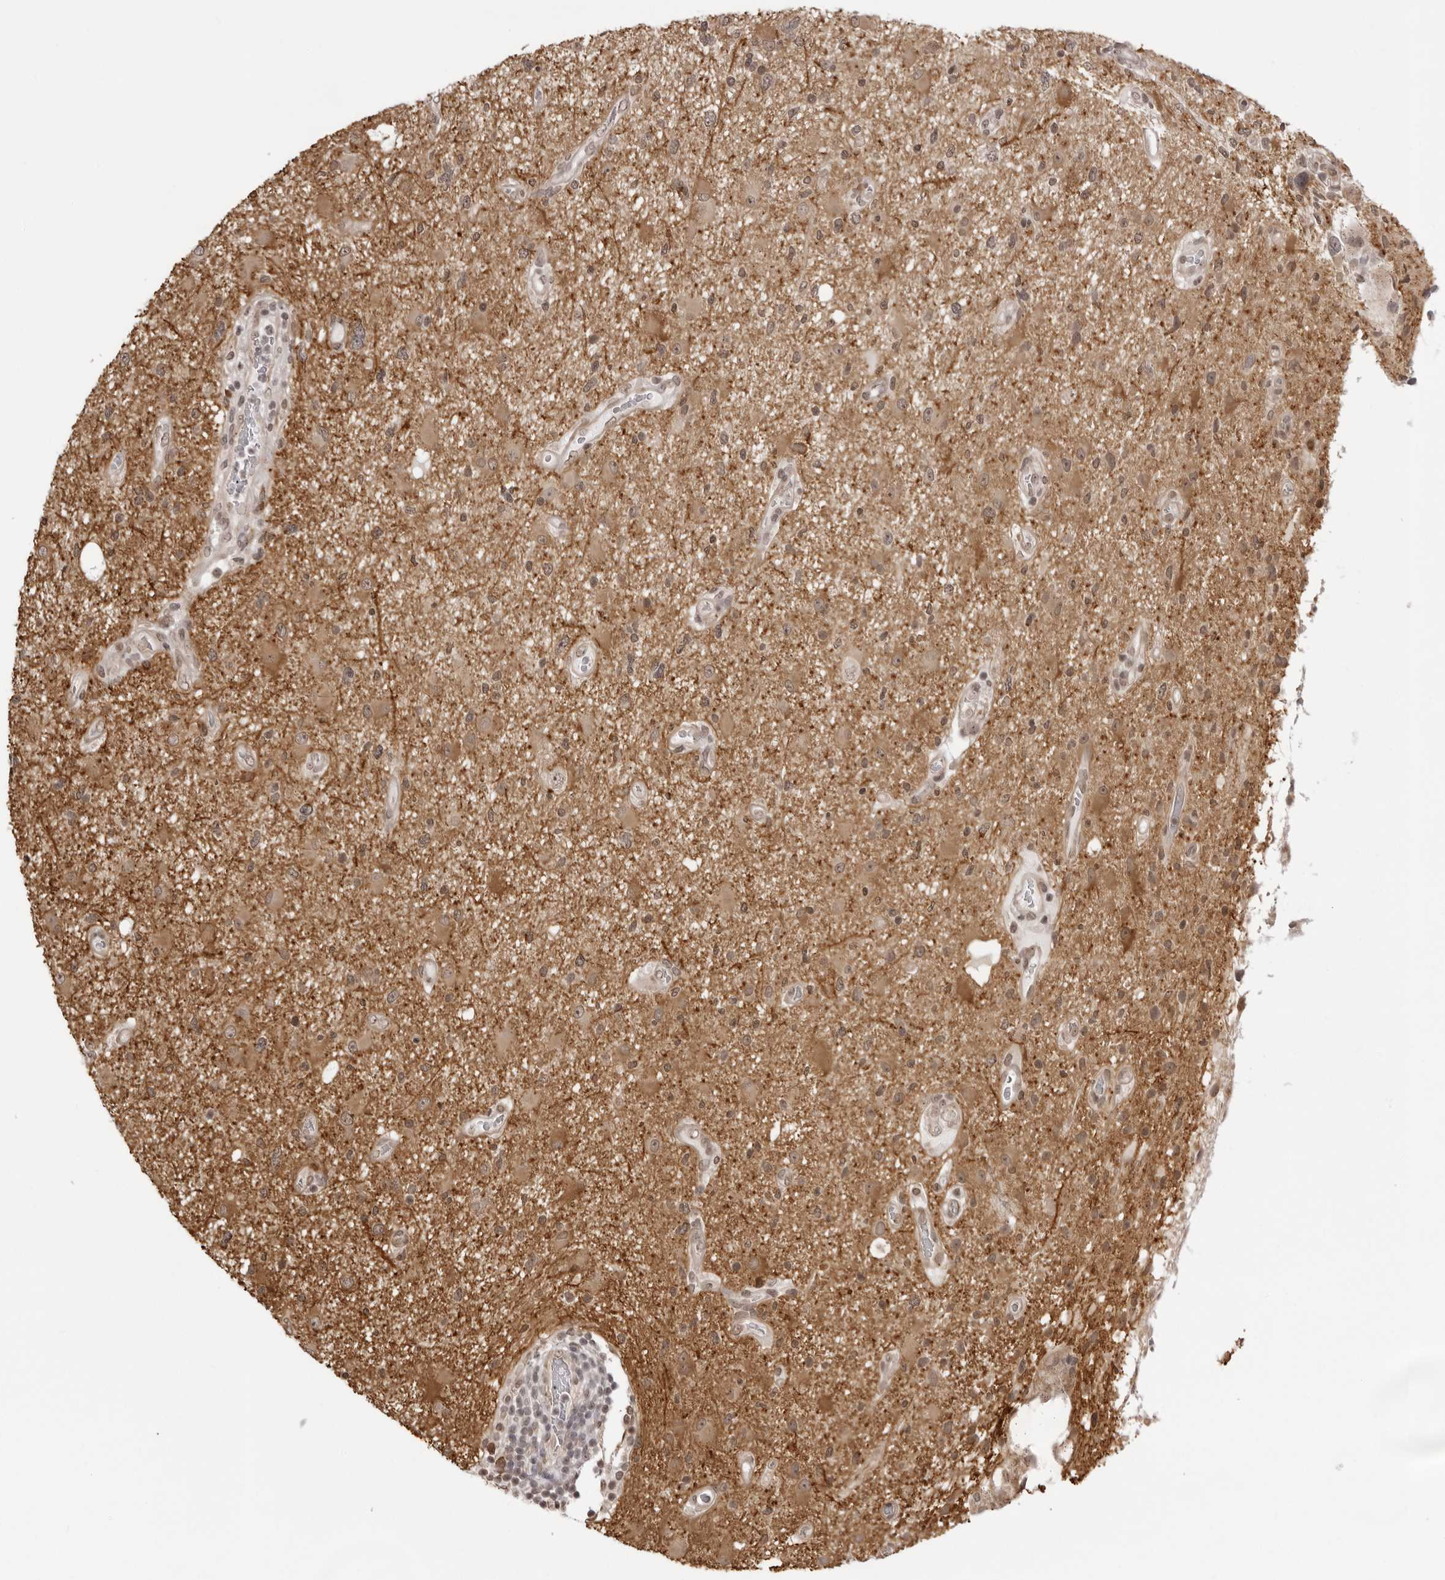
{"staining": {"intensity": "moderate", "quantity": "25%-75%", "location": "cytoplasmic/membranous"}, "tissue": "glioma", "cell_type": "Tumor cells", "image_type": "cancer", "snomed": [{"axis": "morphology", "description": "Glioma, malignant, High grade"}, {"axis": "topography", "description": "Brain"}], "caption": "Immunohistochemical staining of malignant glioma (high-grade) exhibits moderate cytoplasmic/membranous protein staining in about 25%-75% of tumor cells. The staining was performed using DAB to visualize the protein expression in brown, while the nuclei were stained in blue with hematoxylin (Magnification: 20x).", "gene": "ZC3H11A", "patient": {"sex": "male", "age": 33}}